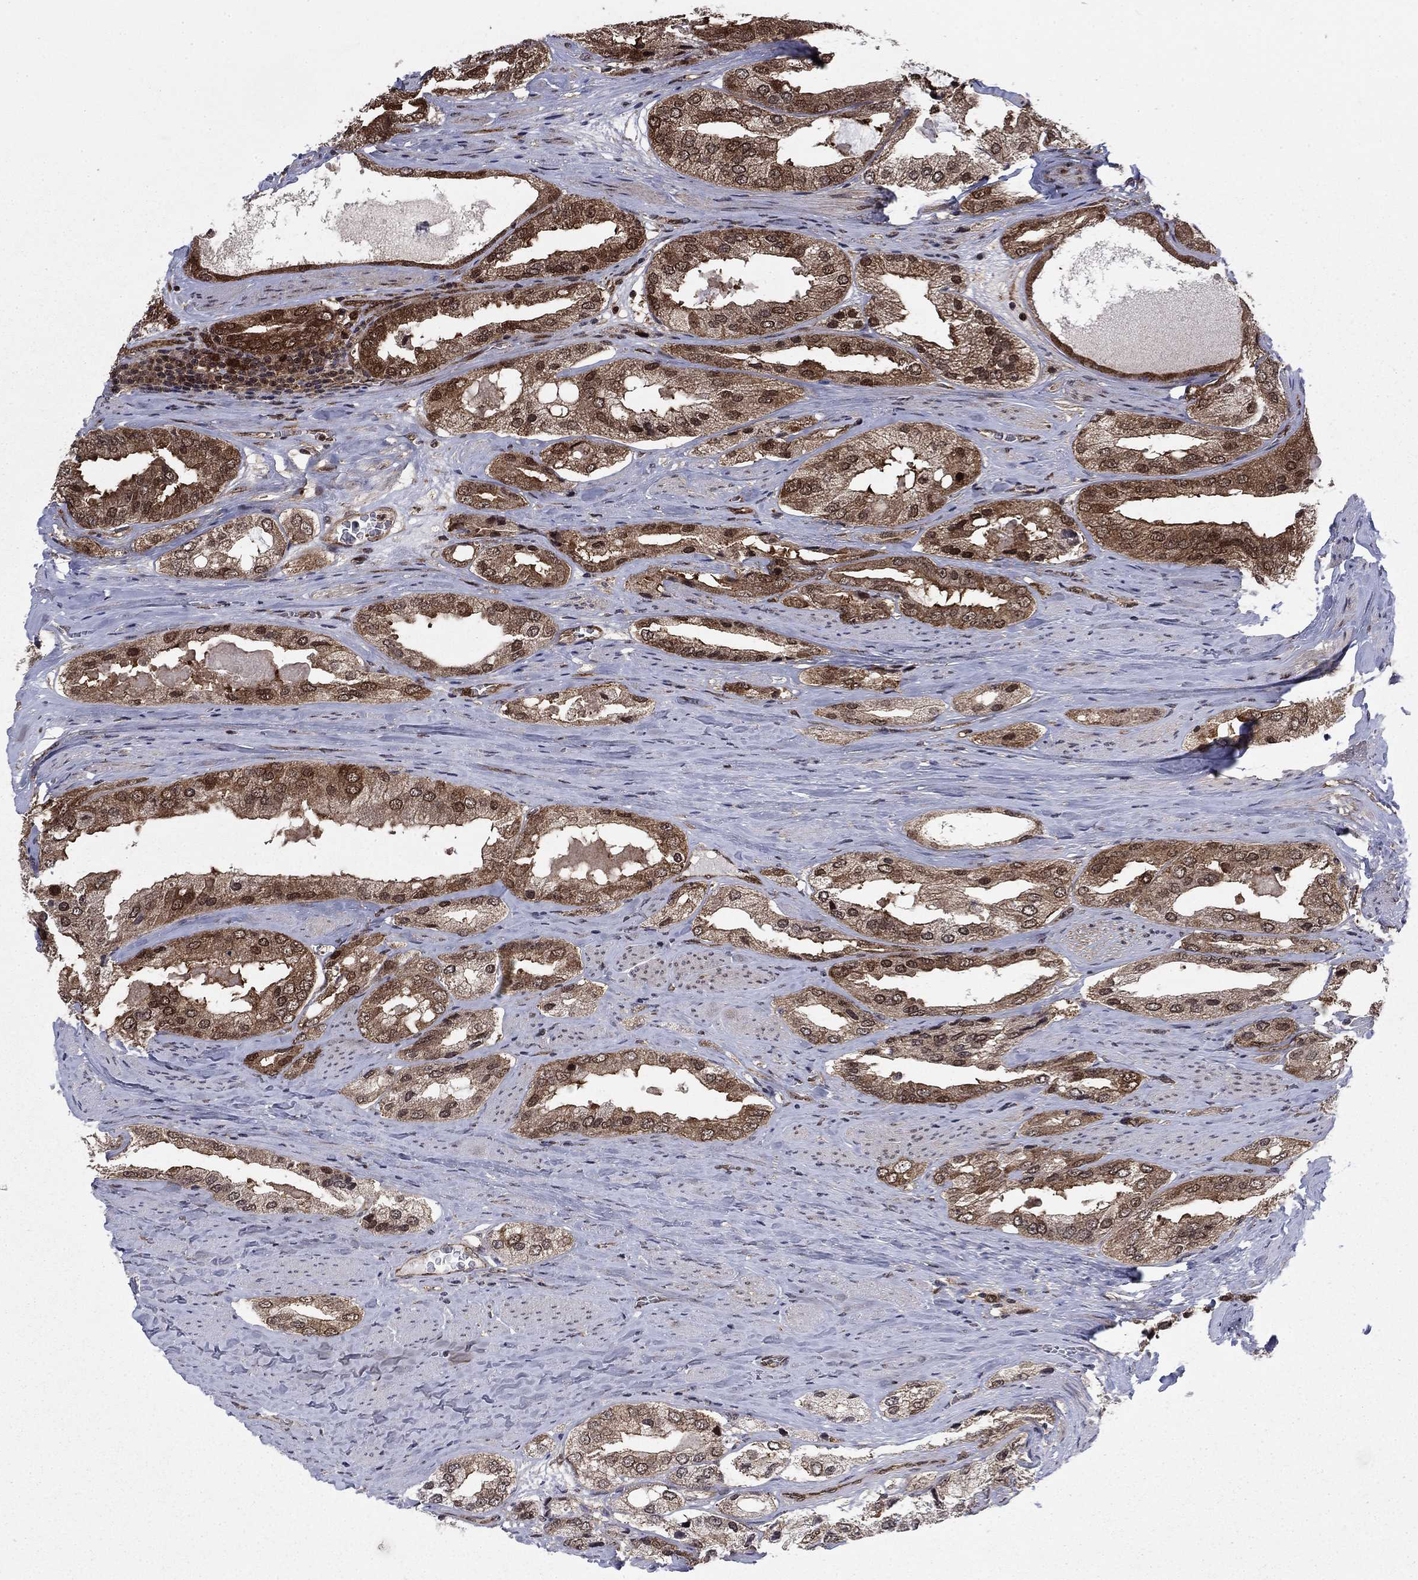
{"staining": {"intensity": "moderate", "quantity": "25%-75%", "location": "cytoplasmic/membranous,nuclear"}, "tissue": "prostate cancer", "cell_type": "Tumor cells", "image_type": "cancer", "snomed": [{"axis": "morphology", "description": "Adenocarcinoma, Low grade"}, {"axis": "topography", "description": "Prostate"}], "caption": "The photomicrograph displays a brown stain indicating the presence of a protein in the cytoplasmic/membranous and nuclear of tumor cells in prostate low-grade adenocarcinoma. The staining is performed using DAB (3,3'-diaminobenzidine) brown chromogen to label protein expression. The nuclei are counter-stained blue using hematoxylin.", "gene": "DNAJA1", "patient": {"sex": "male", "age": 69}}